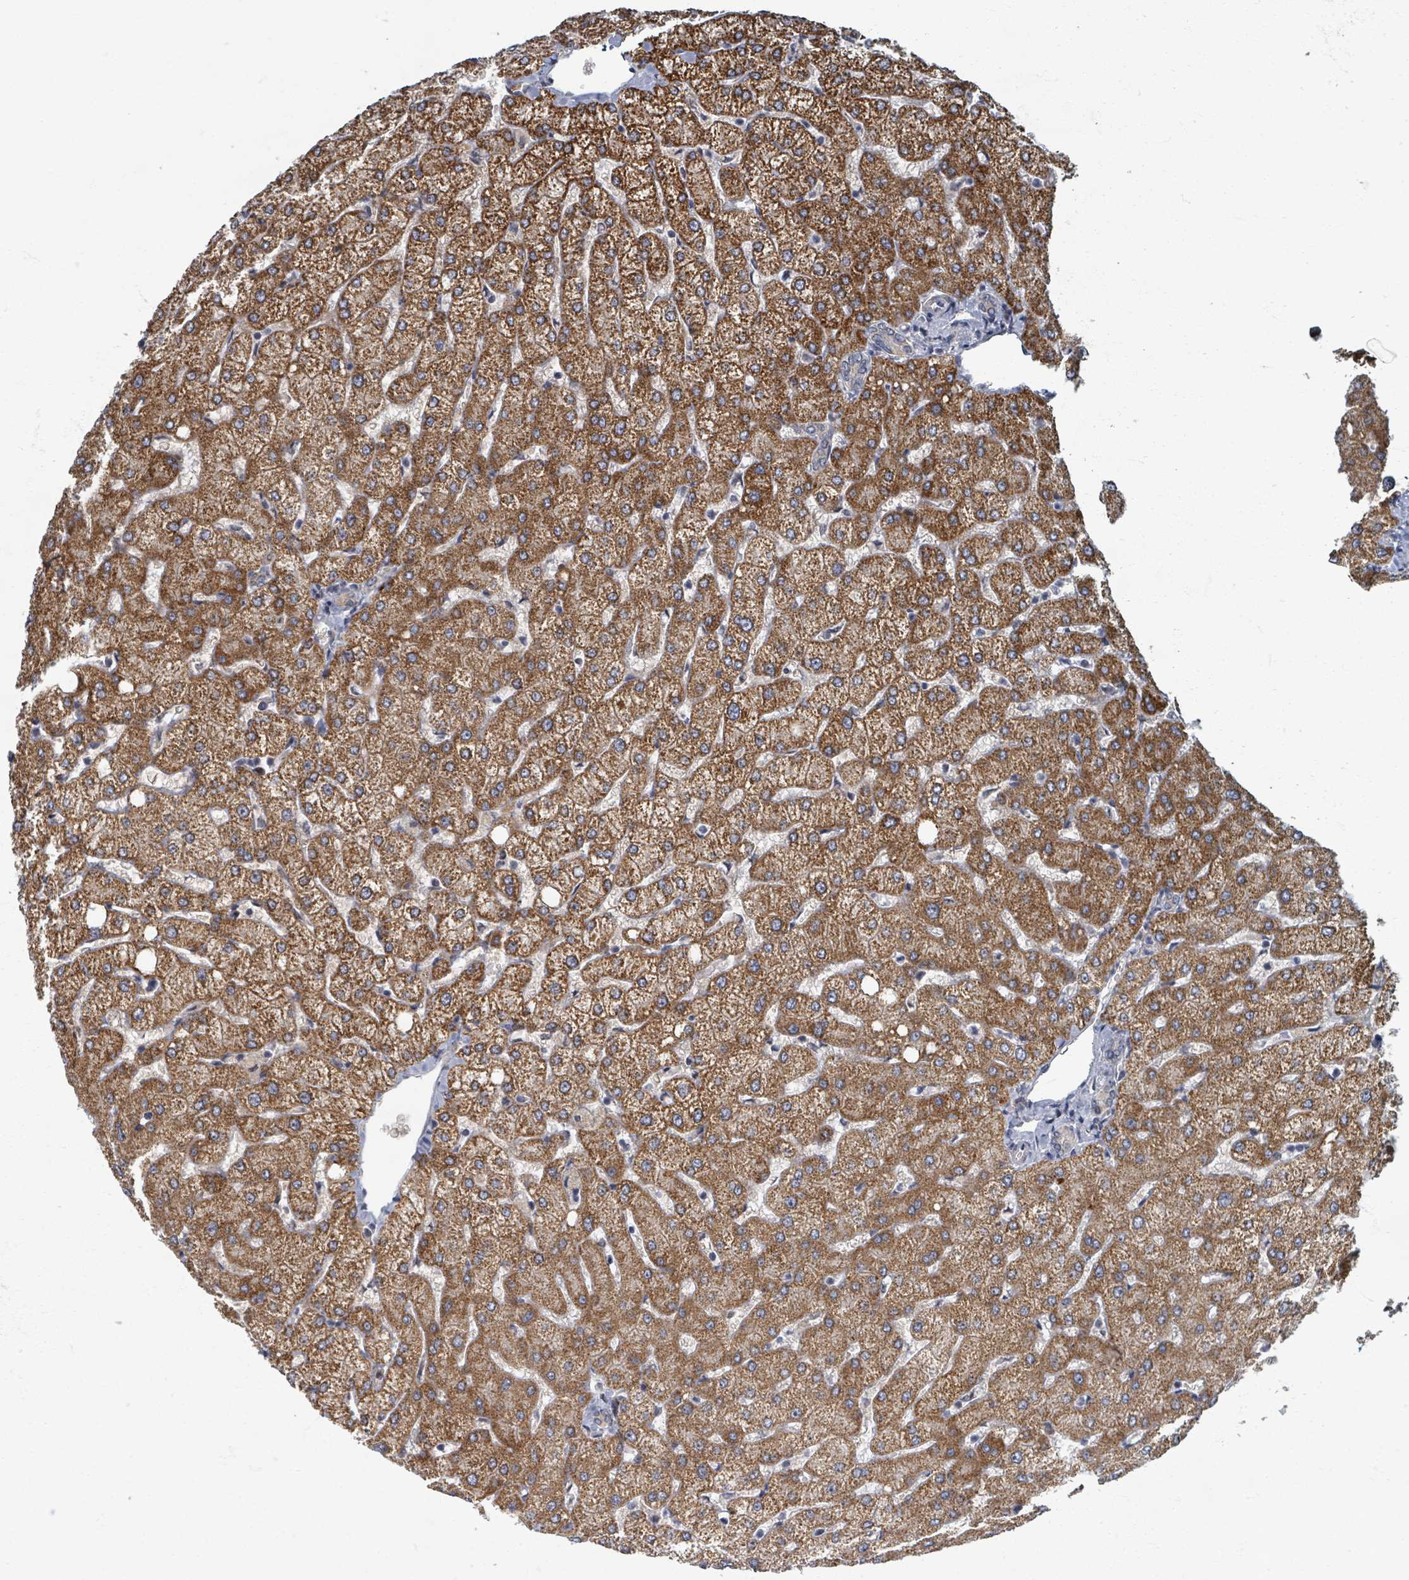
{"staining": {"intensity": "negative", "quantity": "none", "location": "none"}, "tissue": "liver", "cell_type": "Cholangiocytes", "image_type": "normal", "snomed": [{"axis": "morphology", "description": "Normal tissue, NOS"}, {"axis": "topography", "description": "Liver"}], "caption": "This image is of normal liver stained with immunohistochemistry (IHC) to label a protein in brown with the nuclei are counter-stained blue. There is no expression in cholangiocytes.", "gene": "INTS15", "patient": {"sex": "female", "age": 54}}